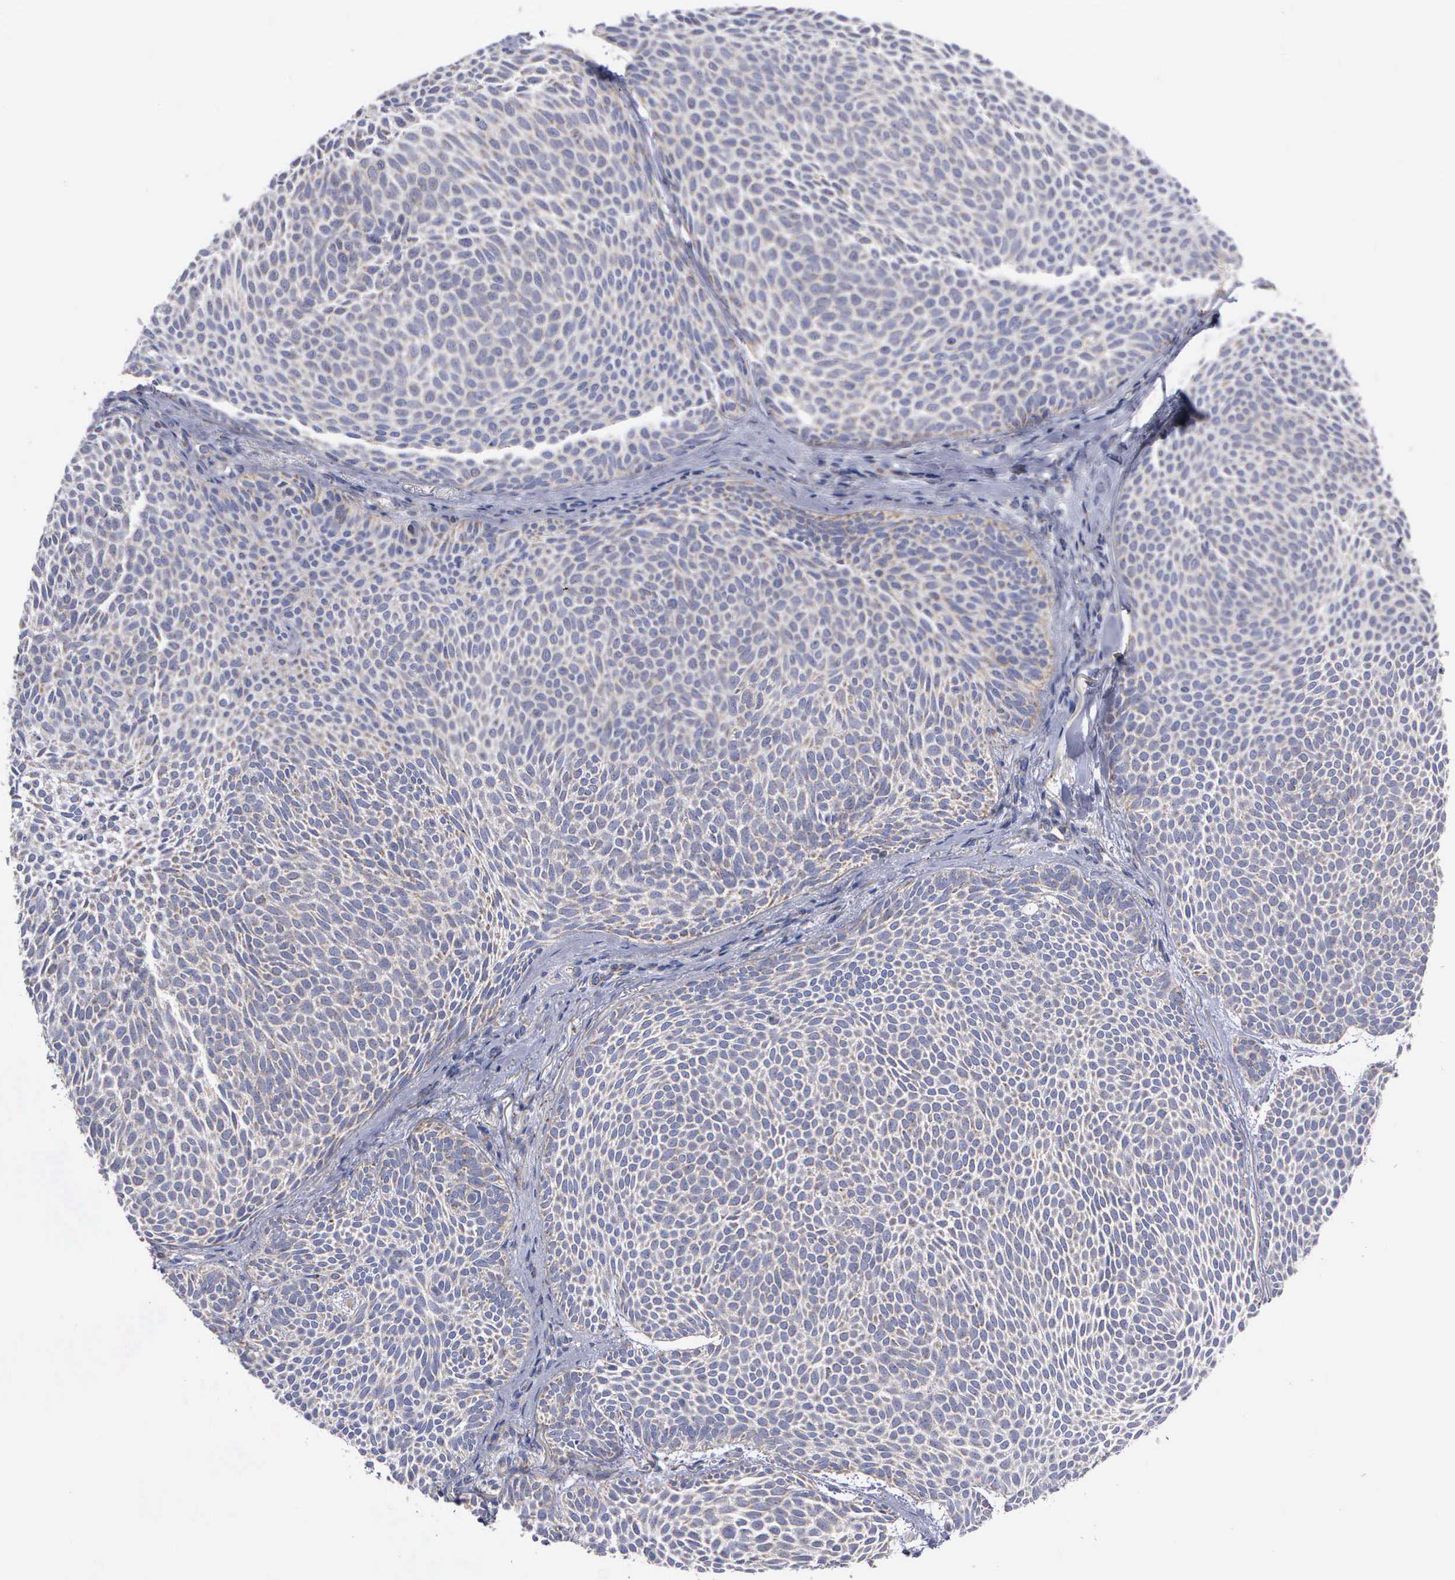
{"staining": {"intensity": "negative", "quantity": "none", "location": "none"}, "tissue": "skin cancer", "cell_type": "Tumor cells", "image_type": "cancer", "snomed": [{"axis": "morphology", "description": "Basal cell carcinoma"}, {"axis": "topography", "description": "Skin"}], "caption": "Basal cell carcinoma (skin) stained for a protein using immunohistochemistry reveals no positivity tumor cells.", "gene": "APOOL", "patient": {"sex": "male", "age": 84}}